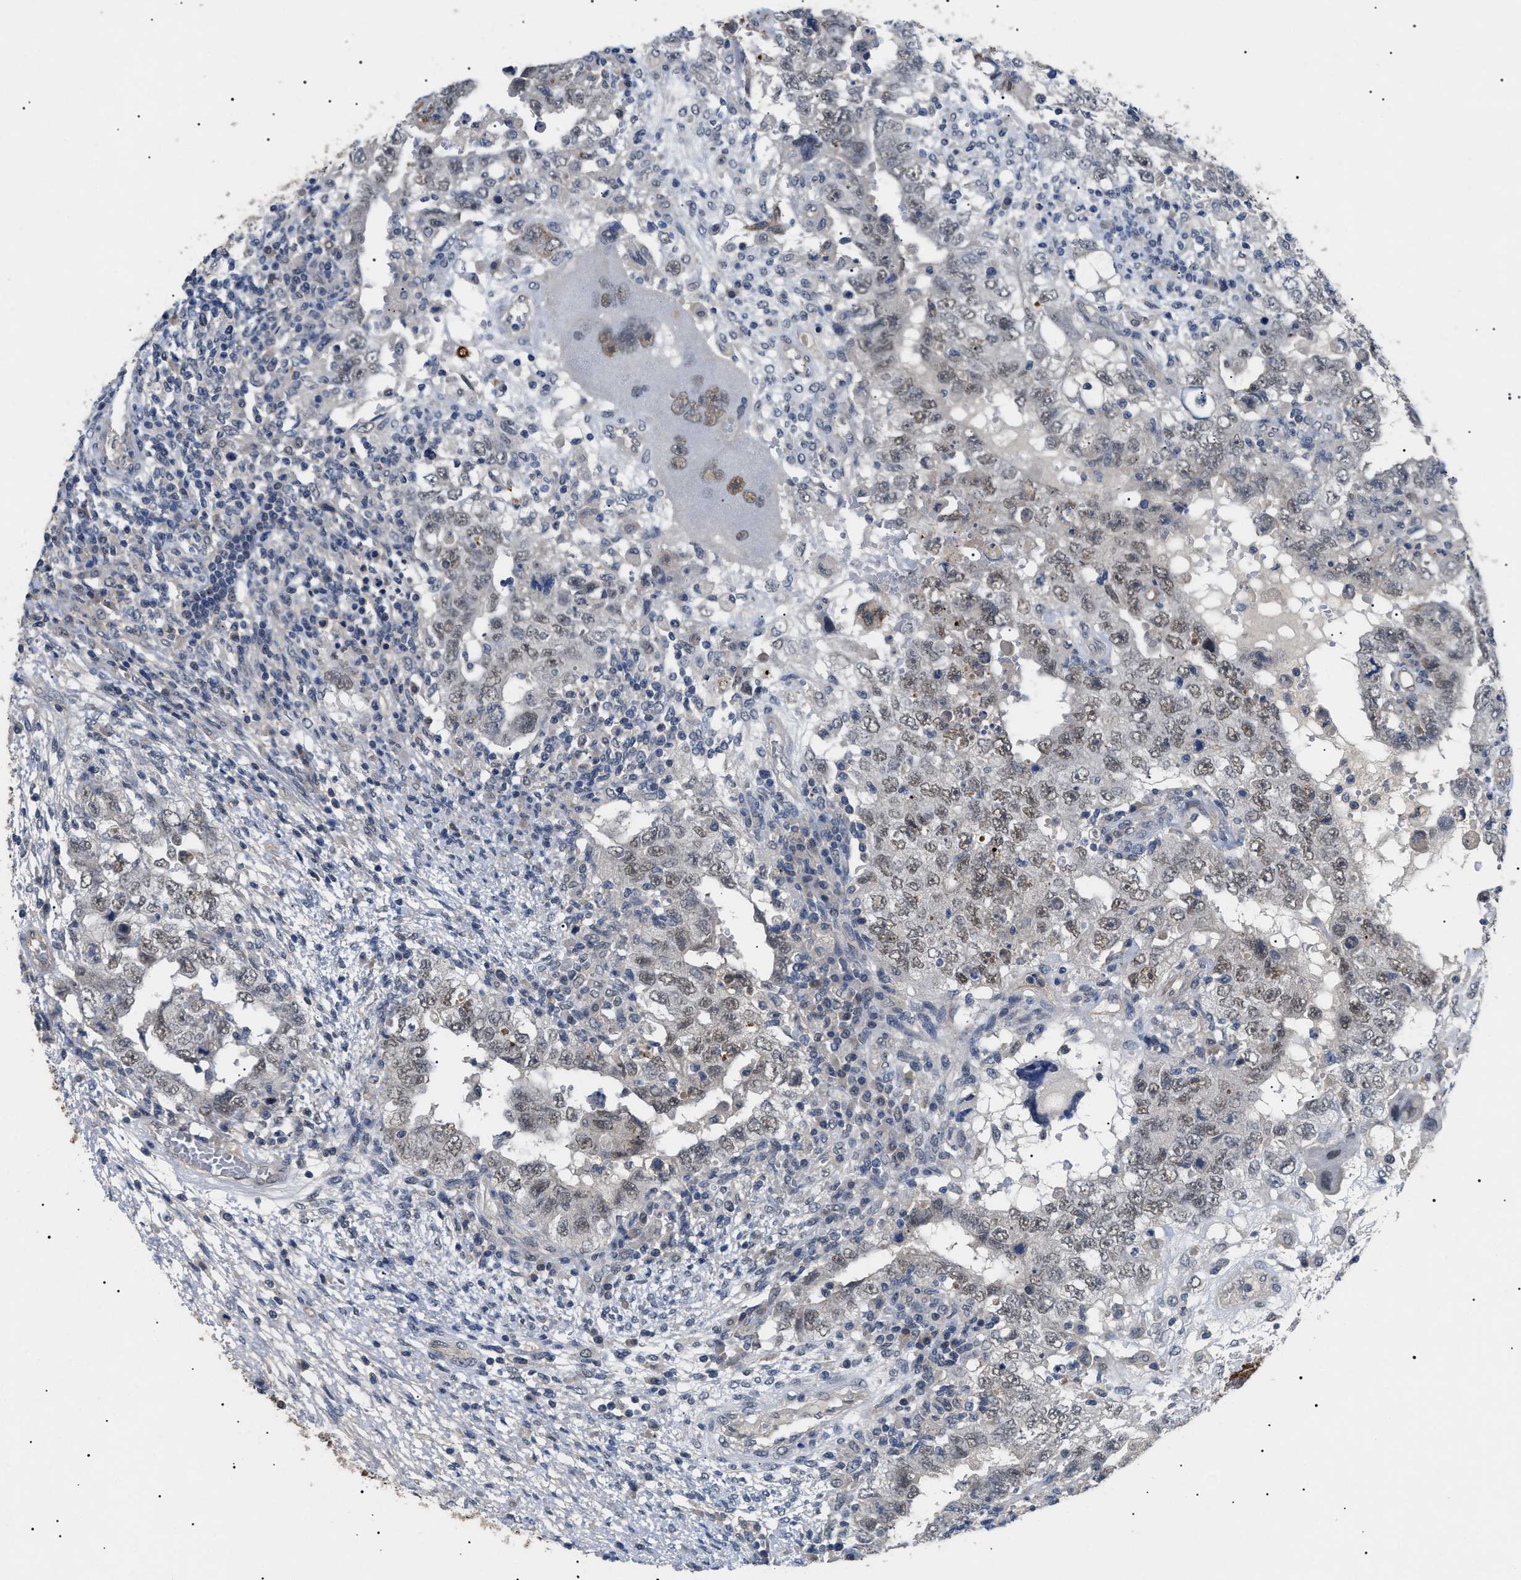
{"staining": {"intensity": "weak", "quantity": ">75%", "location": "nuclear"}, "tissue": "testis cancer", "cell_type": "Tumor cells", "image_type": "cancer", "snomed": [{"axis": "morphology", "description": "Carcinoma, Embryonal, NOS"}, {"axis": "topography", "description": "Testis"}], "caption": "Immunohistochemical staining of human testis embryonal carcinoma shows weak nuclear protein positivity in about >75% of tumor cells. The staining is performed using DAB (3,3'-diaminobenzidine) brown chromogen to label protein expression. The nuclei are counter-stained blue using hematoxylin.", "gene": "CRCP", "patient": {"sex": "male", "age": 26}}